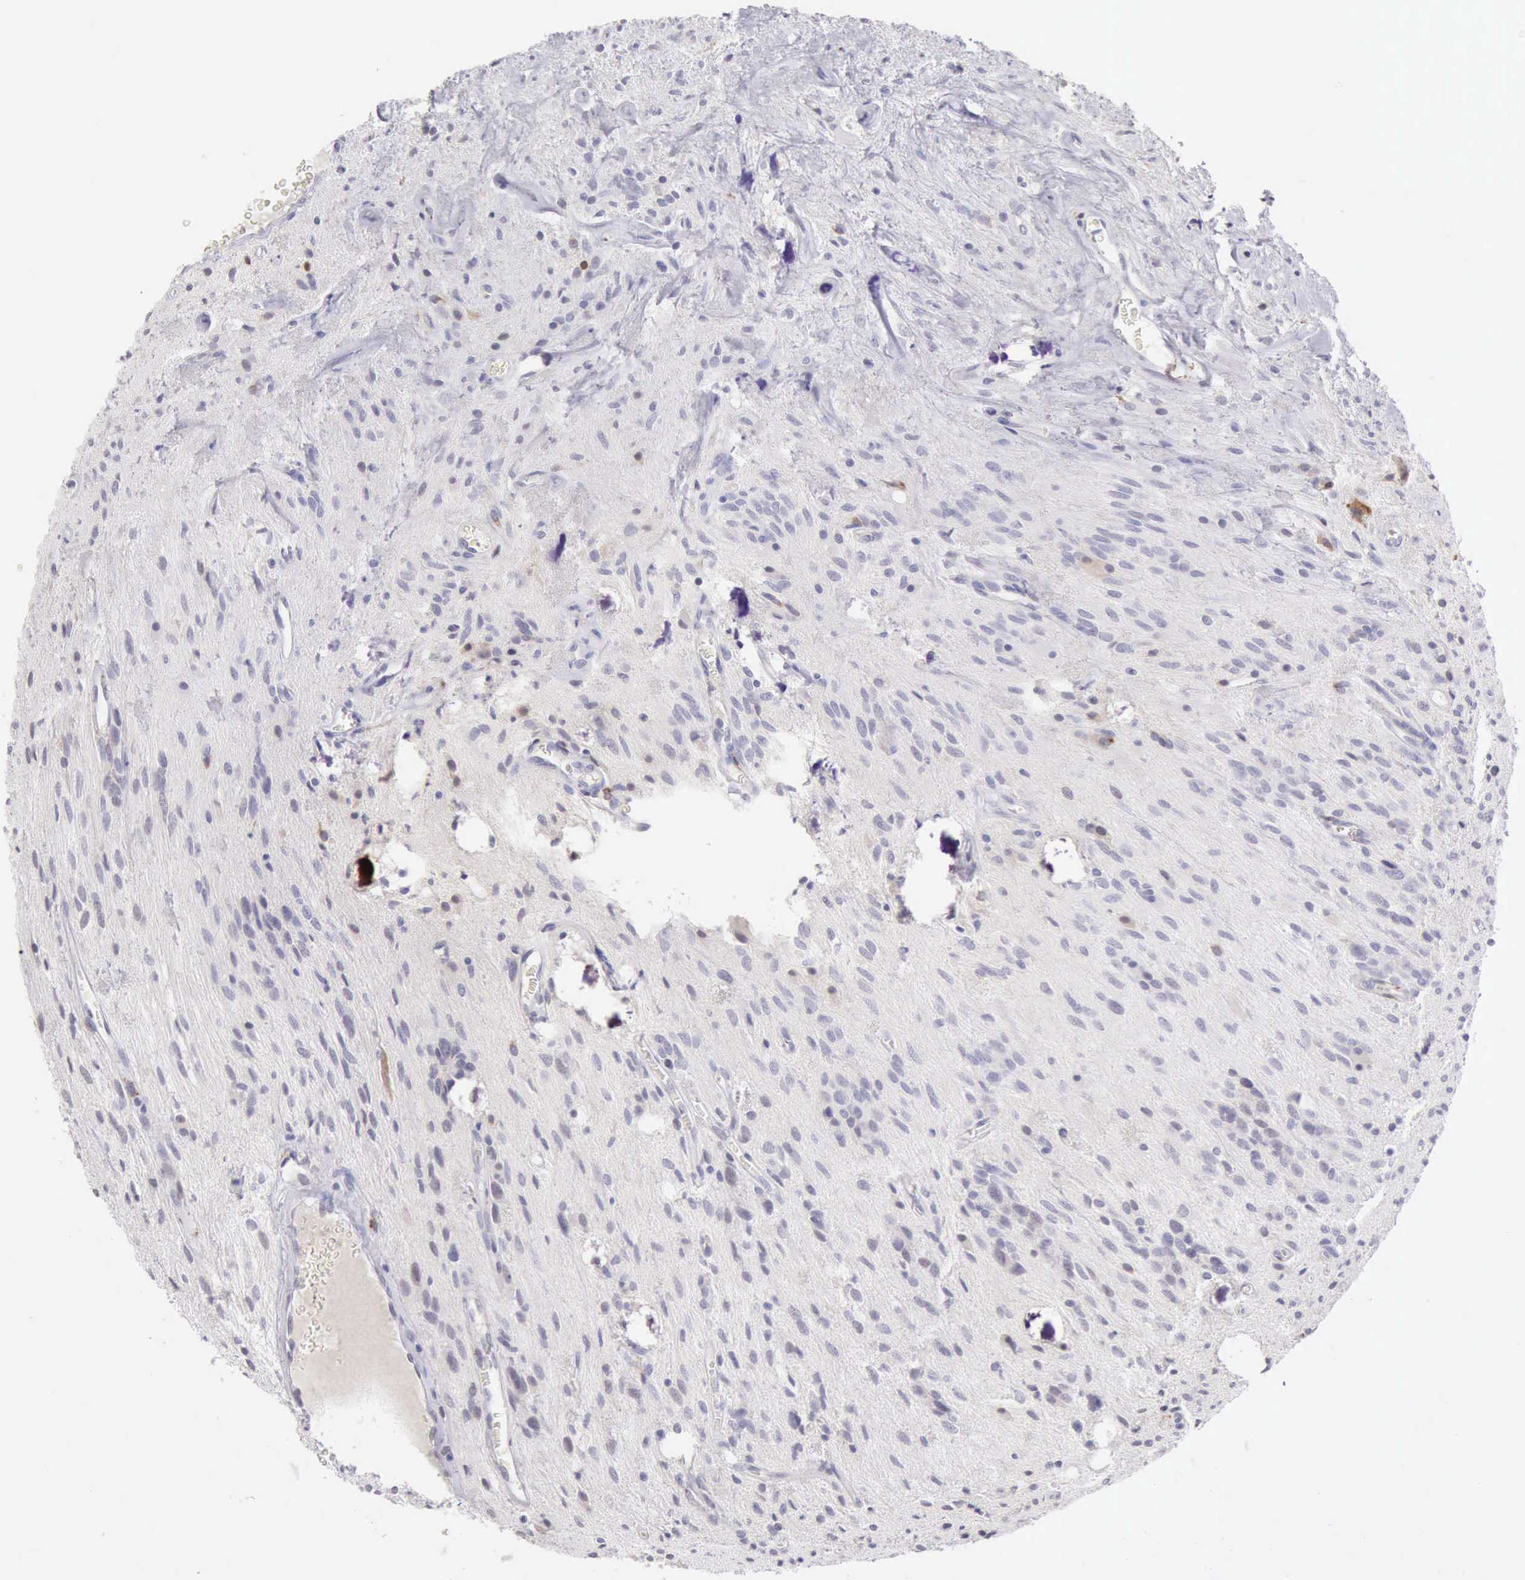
{"staining": {"intensity": "negative", "quantity": "none", "location": "none"}, "tissue": "glioma", "cell_type": "Tumor cells", "image_type": "cancer", "snomed": [{"axis": "morphology", "description": "Glioma, malignant, Low grade"}, {"axis": "topography", "description": "Brain"}], "caption": "This is an immunohistochemistry (IHC) image of human glioma. There is no staining in tumor cells.", "gene": "RNASE1", "patient": {"sex": "female", "age": 15}}